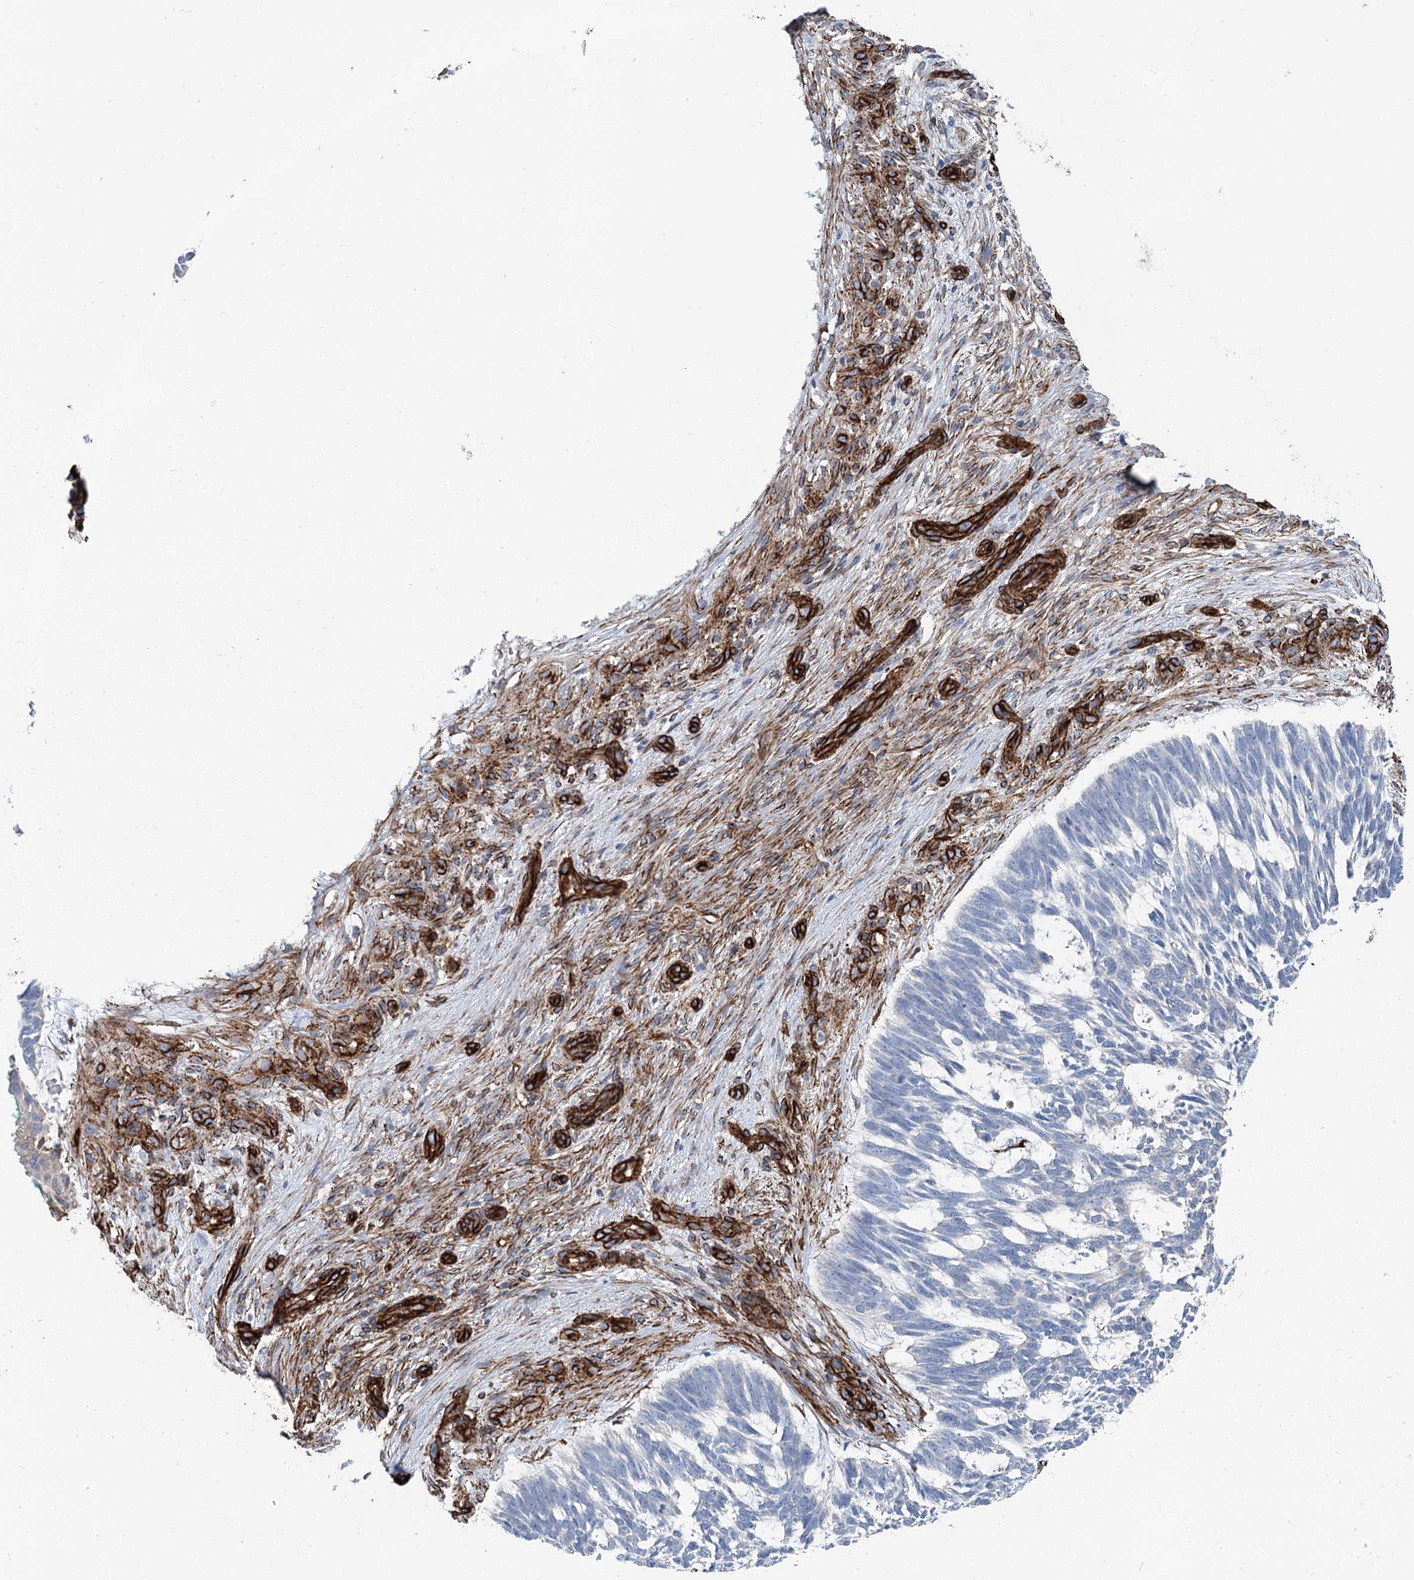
{"staining": {"intensity": "negative", "quantity": "none", "location": "none"}, "tissue": "skin cancer", "cell_type": "Tumor cells", "image_type": "cancer", "snomed": [{"axis": "morphology", "description": "Basal cell carcinoma"}, {"axis": "topography", "description": "Skin"}], "caption": "There is no significant positivity in tumor cells of skin basal cell carcinoma. (DAB (3,3'-diaminobenzidine) immunohistochemistry (IHC), high magnification).", "gene": "IQSEC1", "patient": {"sex": "male", "age": 88}}